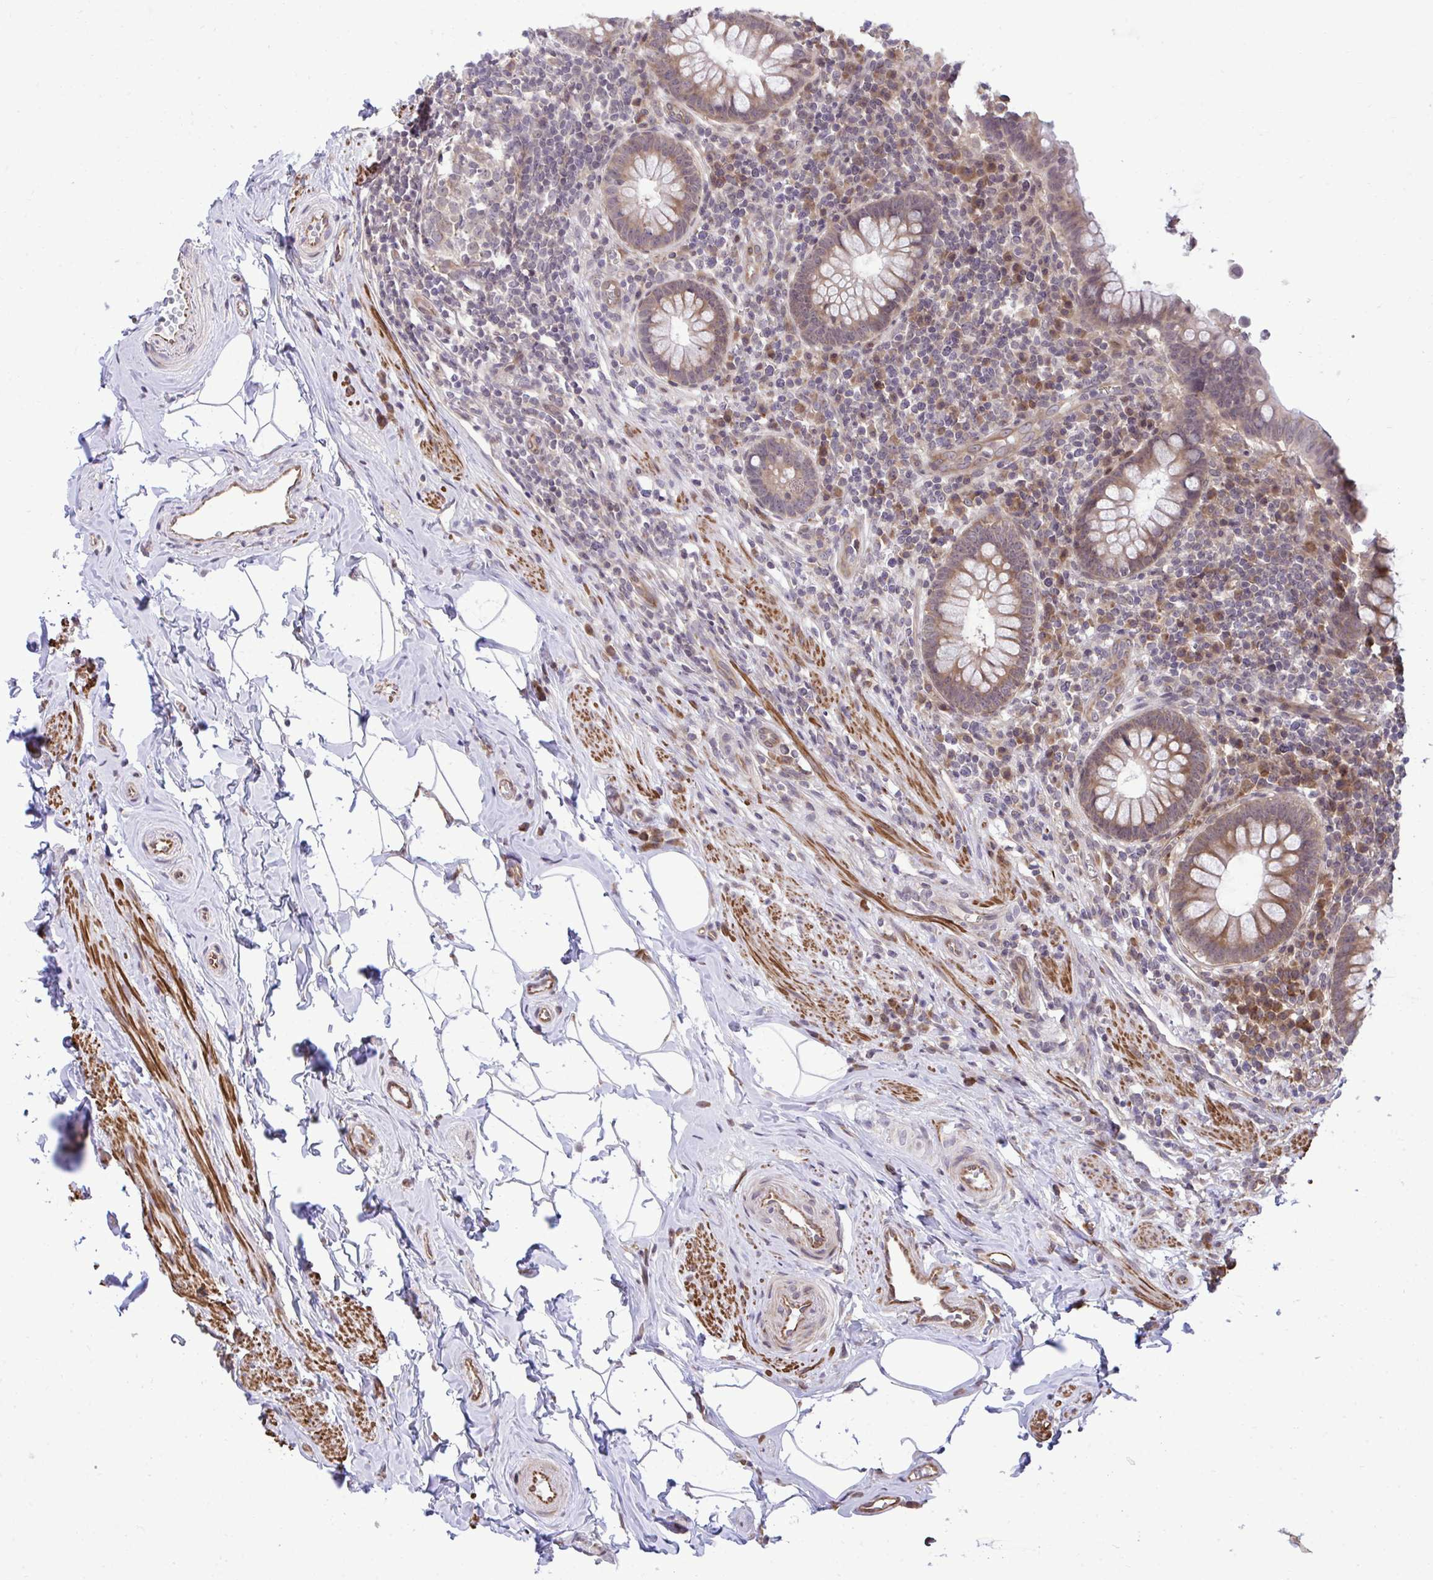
{"staining": {"intensity": "moderate", "quantity": ">75%", "location": "cytoplasmic/membranous"}, "tissue": "appendix", "cell_type": "Glandular cells", "image_type": "normal", "snomed": [{"axis": "morphology", "description": "Normal tissue, NOS"}, {"axis": "topography", "description": "Appendix"}], "caption": "Moderate cytoplasmic/membranous expression is present in approximately >75% of glandular cells in normal appendix.", "gene": "RPS15", "patient": {"sex": "female", "age": 56}}